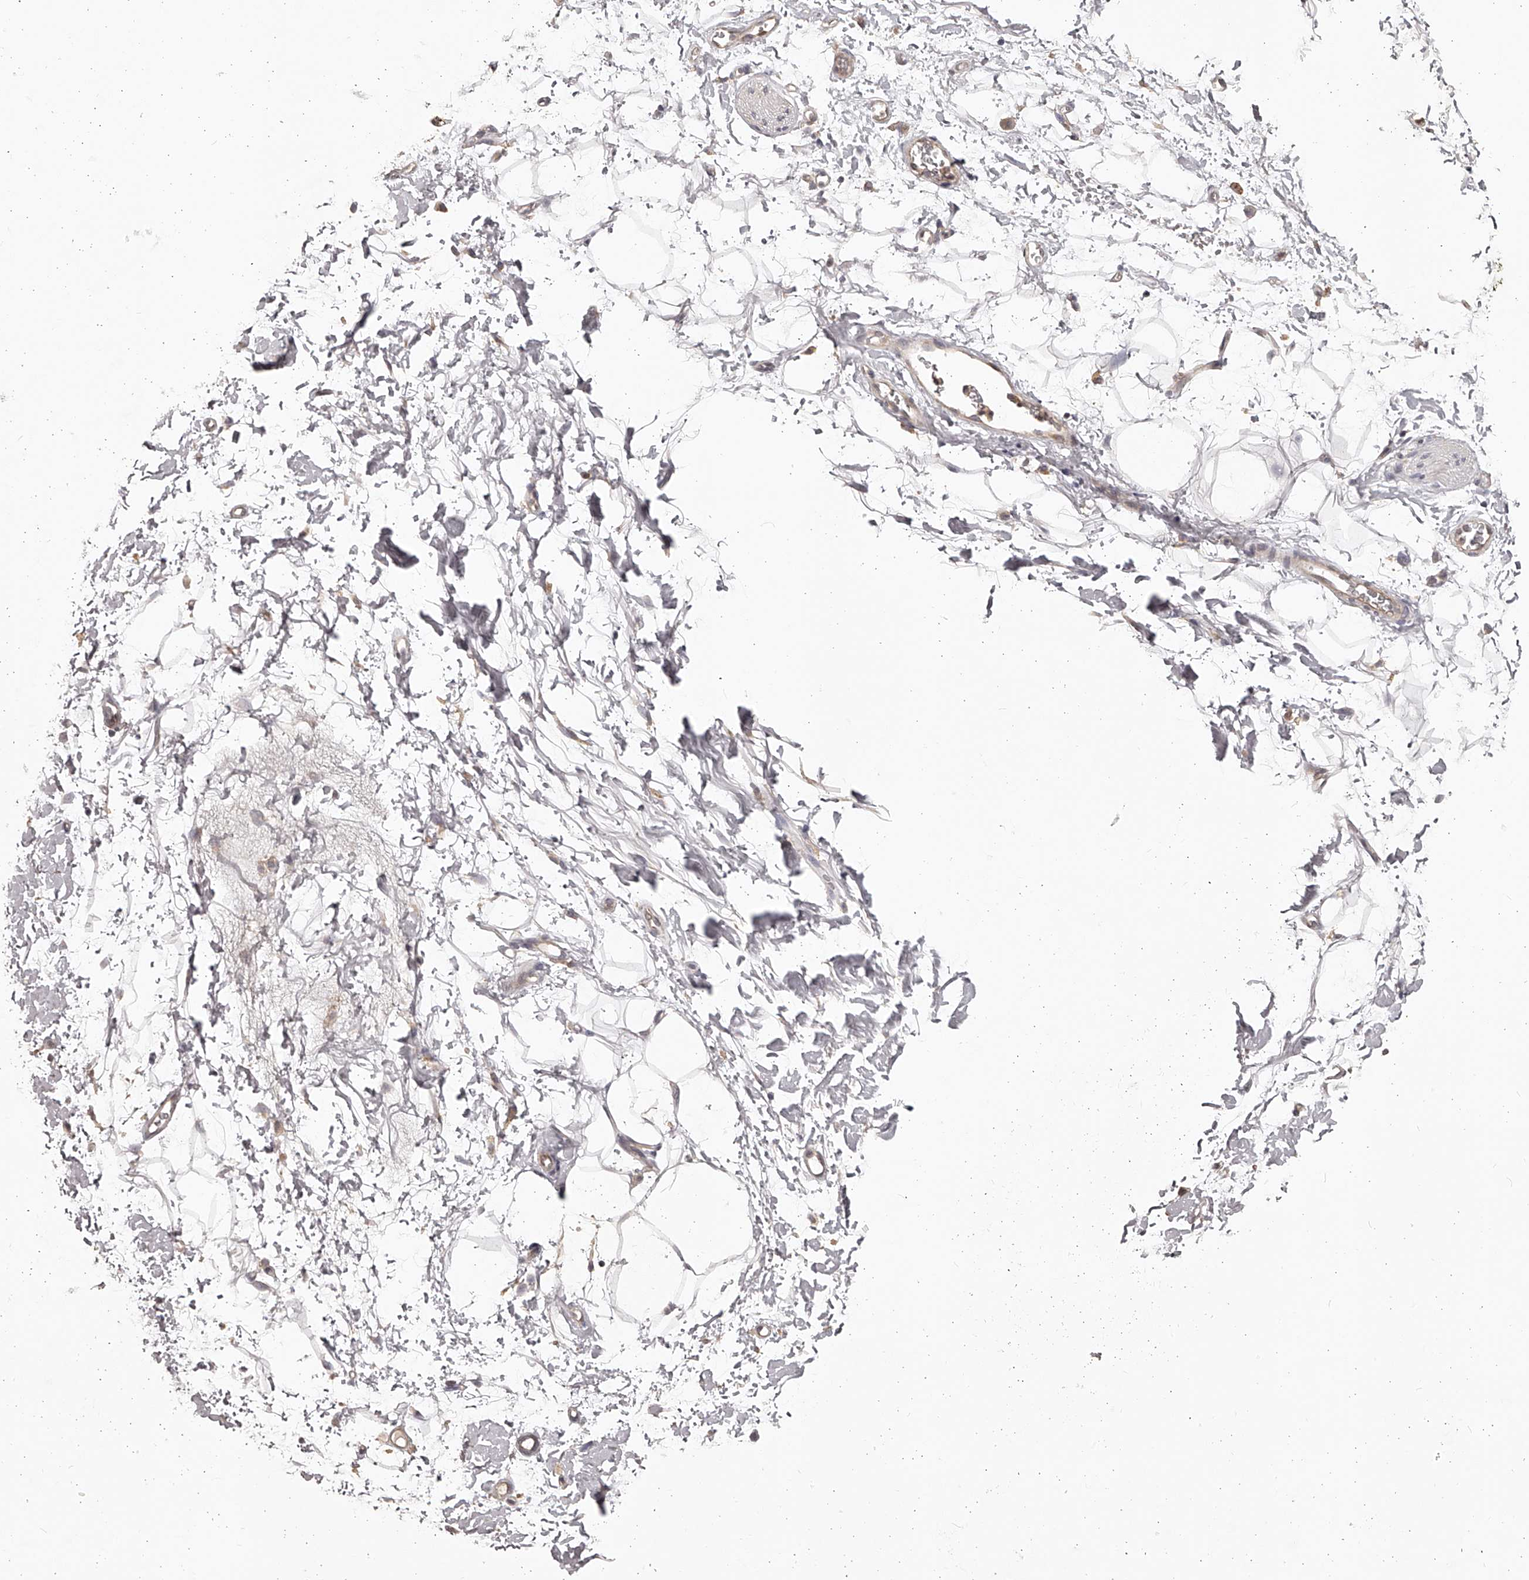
{"staining": {"intensity": "weak", "quantity": "25%-75%", "location": "cytoplasmic/membranous"}, "tissue": "adipose tissue", "cell_type": "Adipocytes", "image_type": "normal", "snomed": [{"axis": "morphology", "description": "Normal tissue, NOS"}, {"axis": "morphology", "description": "Adenocarcinoma, NOS"}, {"axis": "topography", "description": "Pancreas"}, {"axis": "topography", "description": "Peripheral nerve tissue"}], "caption": "DAB (3,3'-diaminobenzidine) immunohistochemical staining of benign human adipose tissue exhibits weak cytoplasmic/membranous protein positivity in about 25%-75% of adipocytes.", "gene": "TNN", "patient": {"sex": "male", "age": 59}}